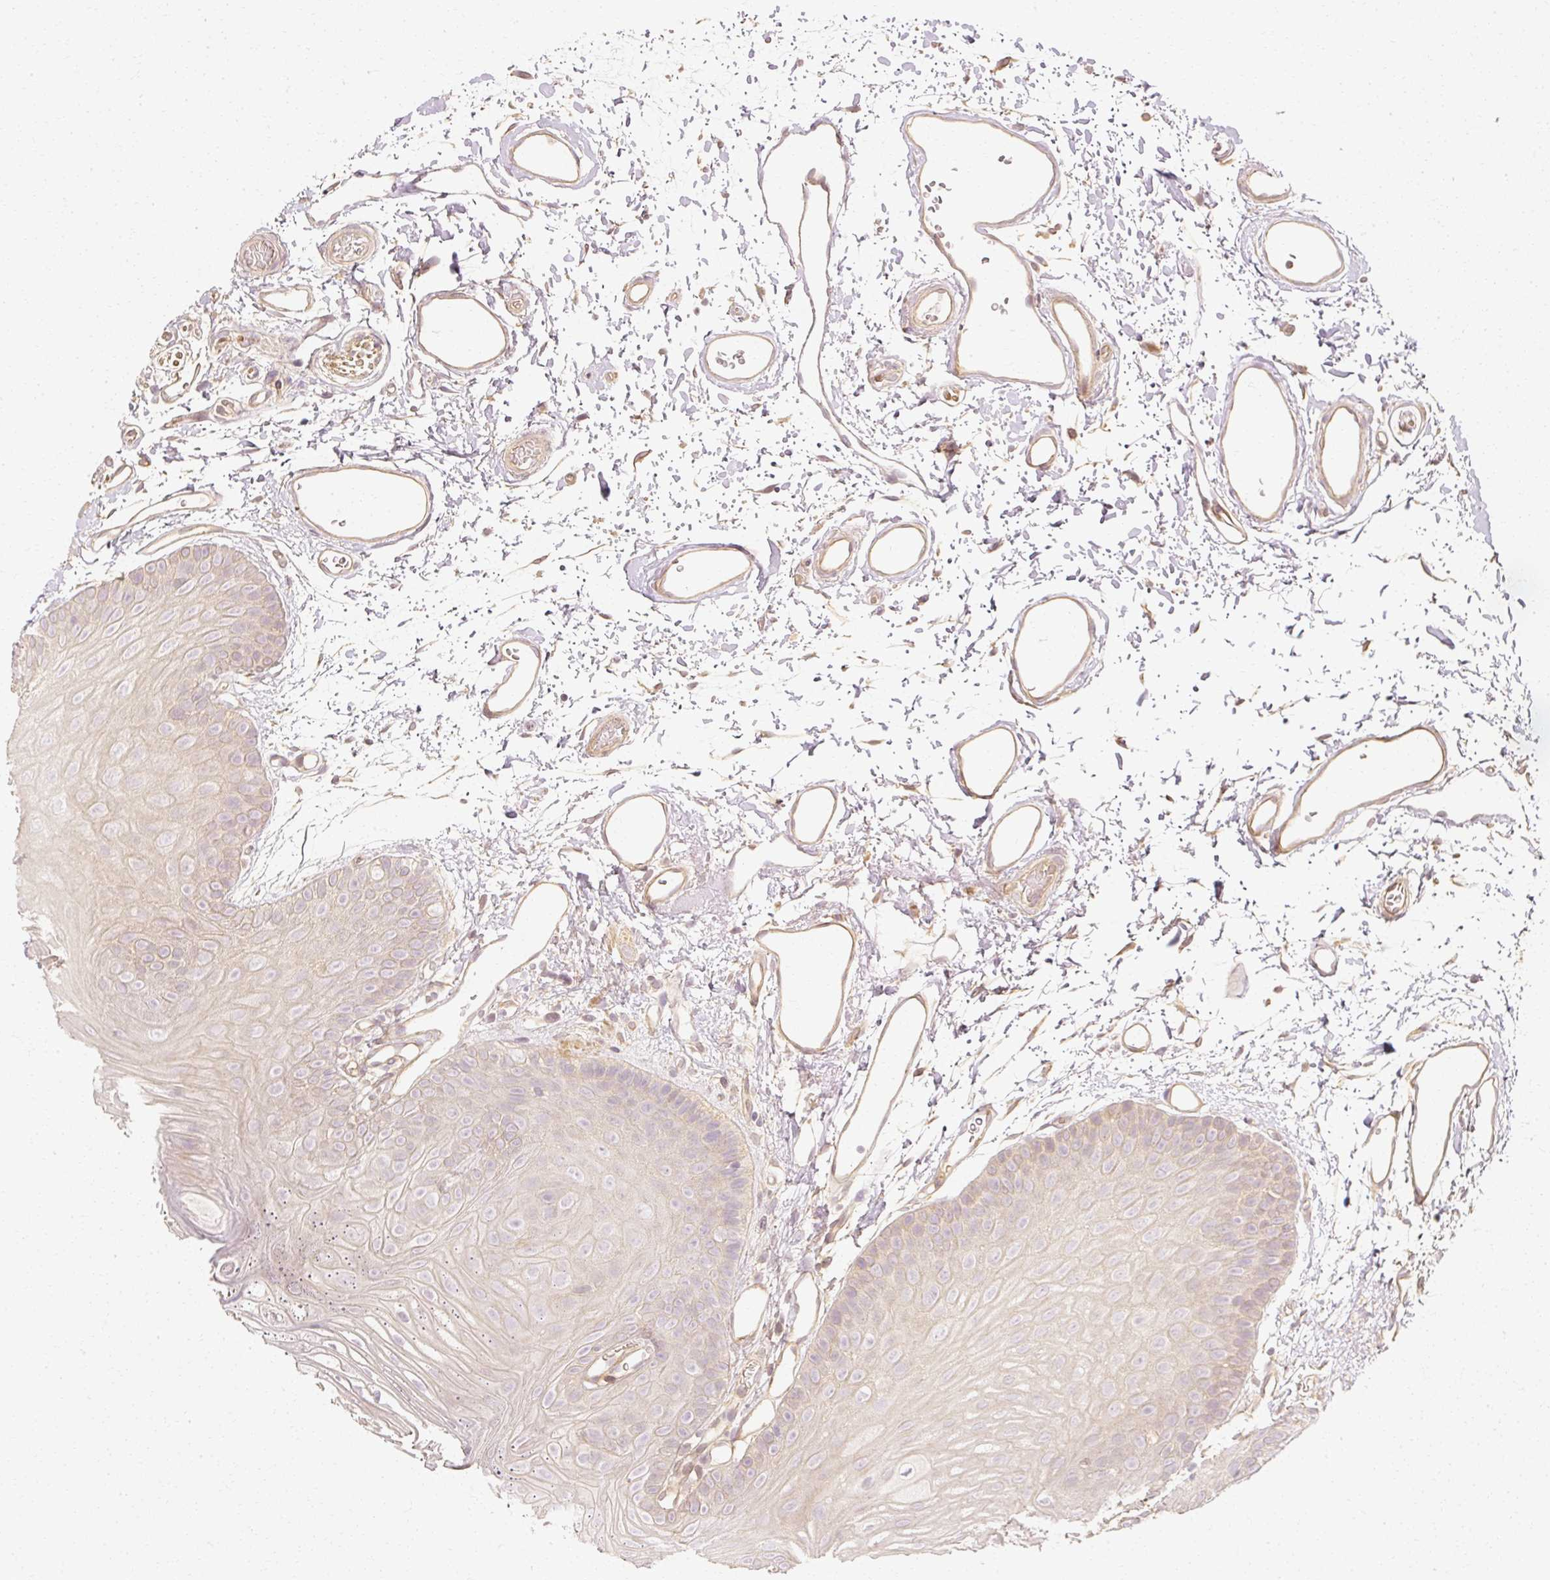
{"staining": {"intensity": "weak", "quantity": "<25%", "location": "cytoplasmic/membranous"}, "tissue": "oral mucosa", "cell_type": "Squamous epithelial cells", "image_type": "normal", "snomed": [{"axis": "morphology", "description": "Normal tissue, NOS"}, {"axis": "morphology", "description": "Squamous cell carcinoma, NOS"}, {"axis": "topography", "description": "Oral tissue"}, {"axis": "topography", "description": "Head-Neck"}], "caption": "High power microscopy micrograph of an immunohistochemistry (IHC) photomicrograph of unremarkable oral mucosa, revealing no significant staining in squamous epithelial cells. The staining was performed using DAB to visualize the protein expression in brown, while the nuclei were stained in blue with hematoxylin (Magnification: 20x).", "gene": "GNAQ", "patient": {"sex": "female", "age": 81}}